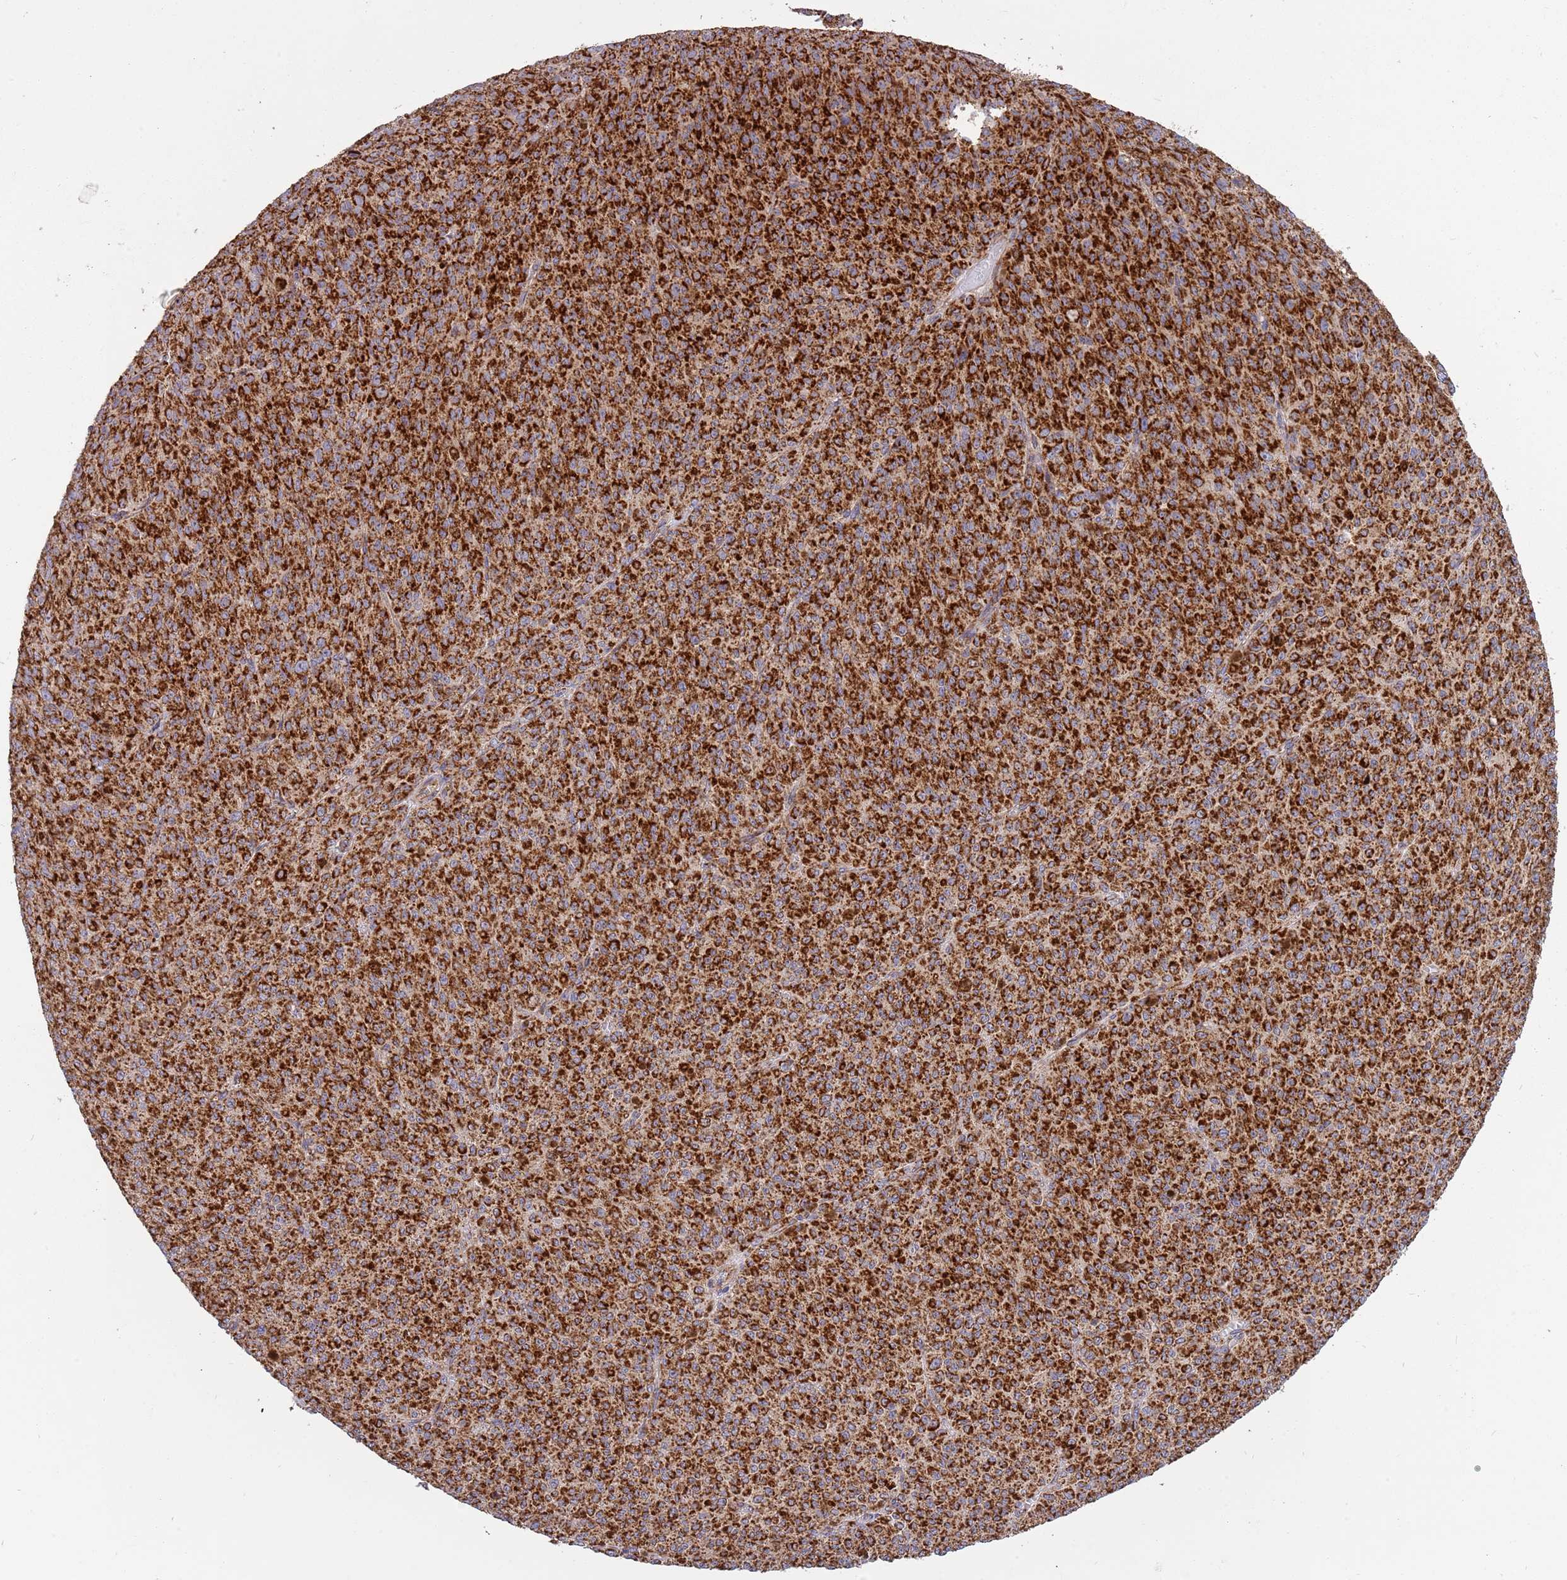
{"staining": {"intensity": "strong", "quantity": ">75%", "location": "cytoplasmic/membranous"}, "tissue": "melanoma", "cell_type": "Tumor cells", "image_type": "cancer", "snomed": [{"axis": "morphology", "description": "Malignant melanoma, NOS"}, {"axis": "topography", "description": "Skin"}], "caption": "Strong cytoplasmic/membranous expression is appreciated in approximately >75% of tumor cells in malignant melanoma. The staining was performed using DAB (3,3'-diaminobenzidine) to visualize the protein expression in brown, while the nuclei were stained in blue with hematoxylin (Magnification: 20x).", "gene": "IRS4", "patient": {"sex": "female", "age": 52}}